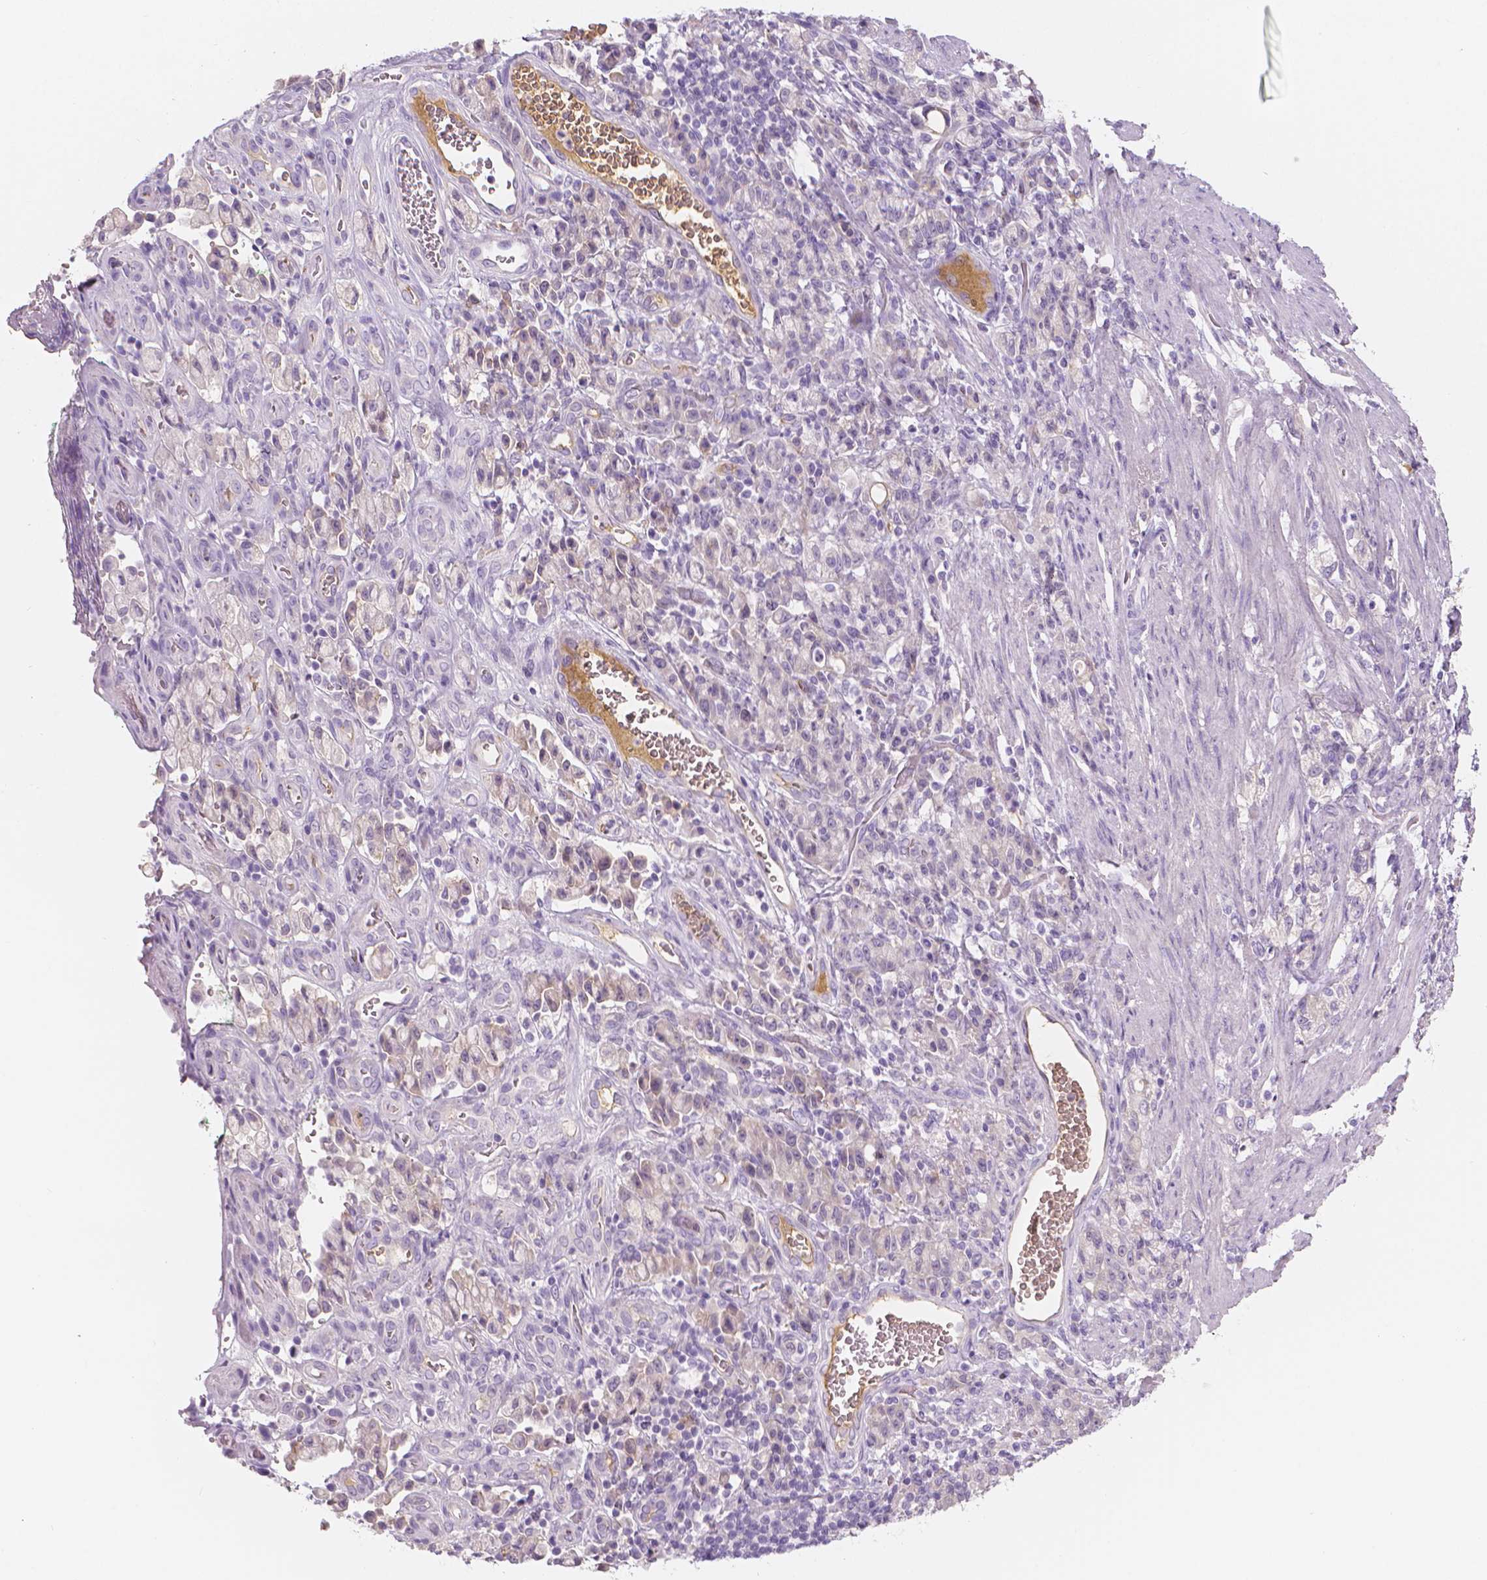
{"staining": {"intensity": "negative", "quantity": "none", "location": "none"}, "tissue": "stomach cancer", "cell_type": "Tumor cells", "image_type": "cancer", "snomed": [{"axis": "morphology", "description": "Adenocarcinoma, NOS"}, {"axis": "topography", "description": "Stomach"}], "caption": "This is an immunohistochemistry (IHC) micrograph of human adenocarcinoma (stomach). There is no expression in tumor cells.", "gene": "APOA4", "patient": {"sex": "male", "age": 77}}